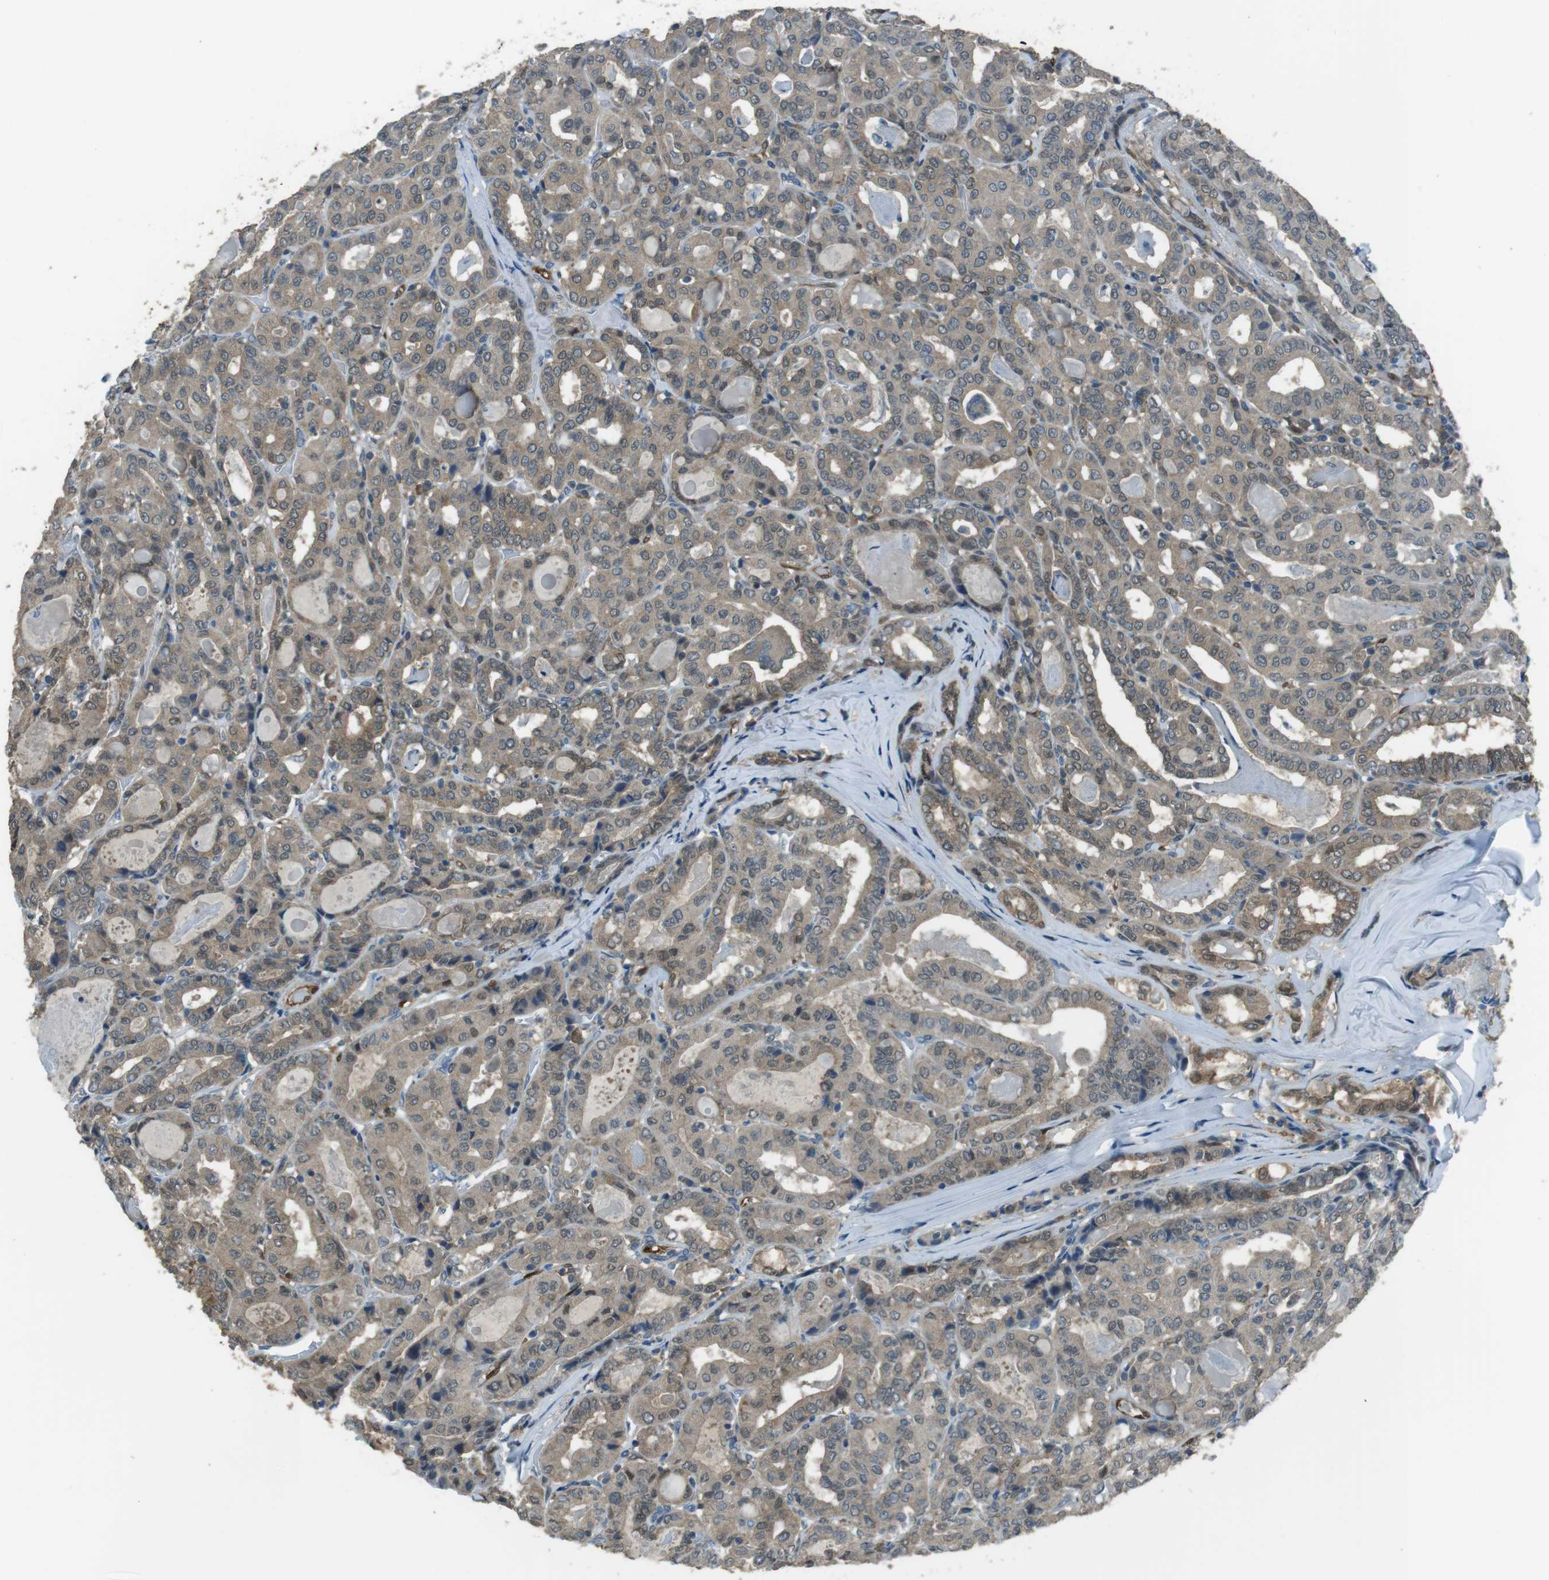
{"staining": {"intensity": "weak", "quantity": "25%-75%", "location": "cytoplasmic/membranous"}, "tissue": "thyroid cancer", "cell_type": "Tumor cells", "image_type": "cancer", "snomed": [{"axis": "morphology", "description": "Papillary adenocarcinoma, NOS"}, {"axis": "topography", "description": "Thyroid gland"}], "caption": "Immunohistochemistry (IHC) of thyroid cancer demonstrates low levels of weak cytoplasmic/membranous positivity in approximately 25%-75% of tumor cells.", "gene": "MFAP3", "patient": {"sex": "female", "age": 42}}